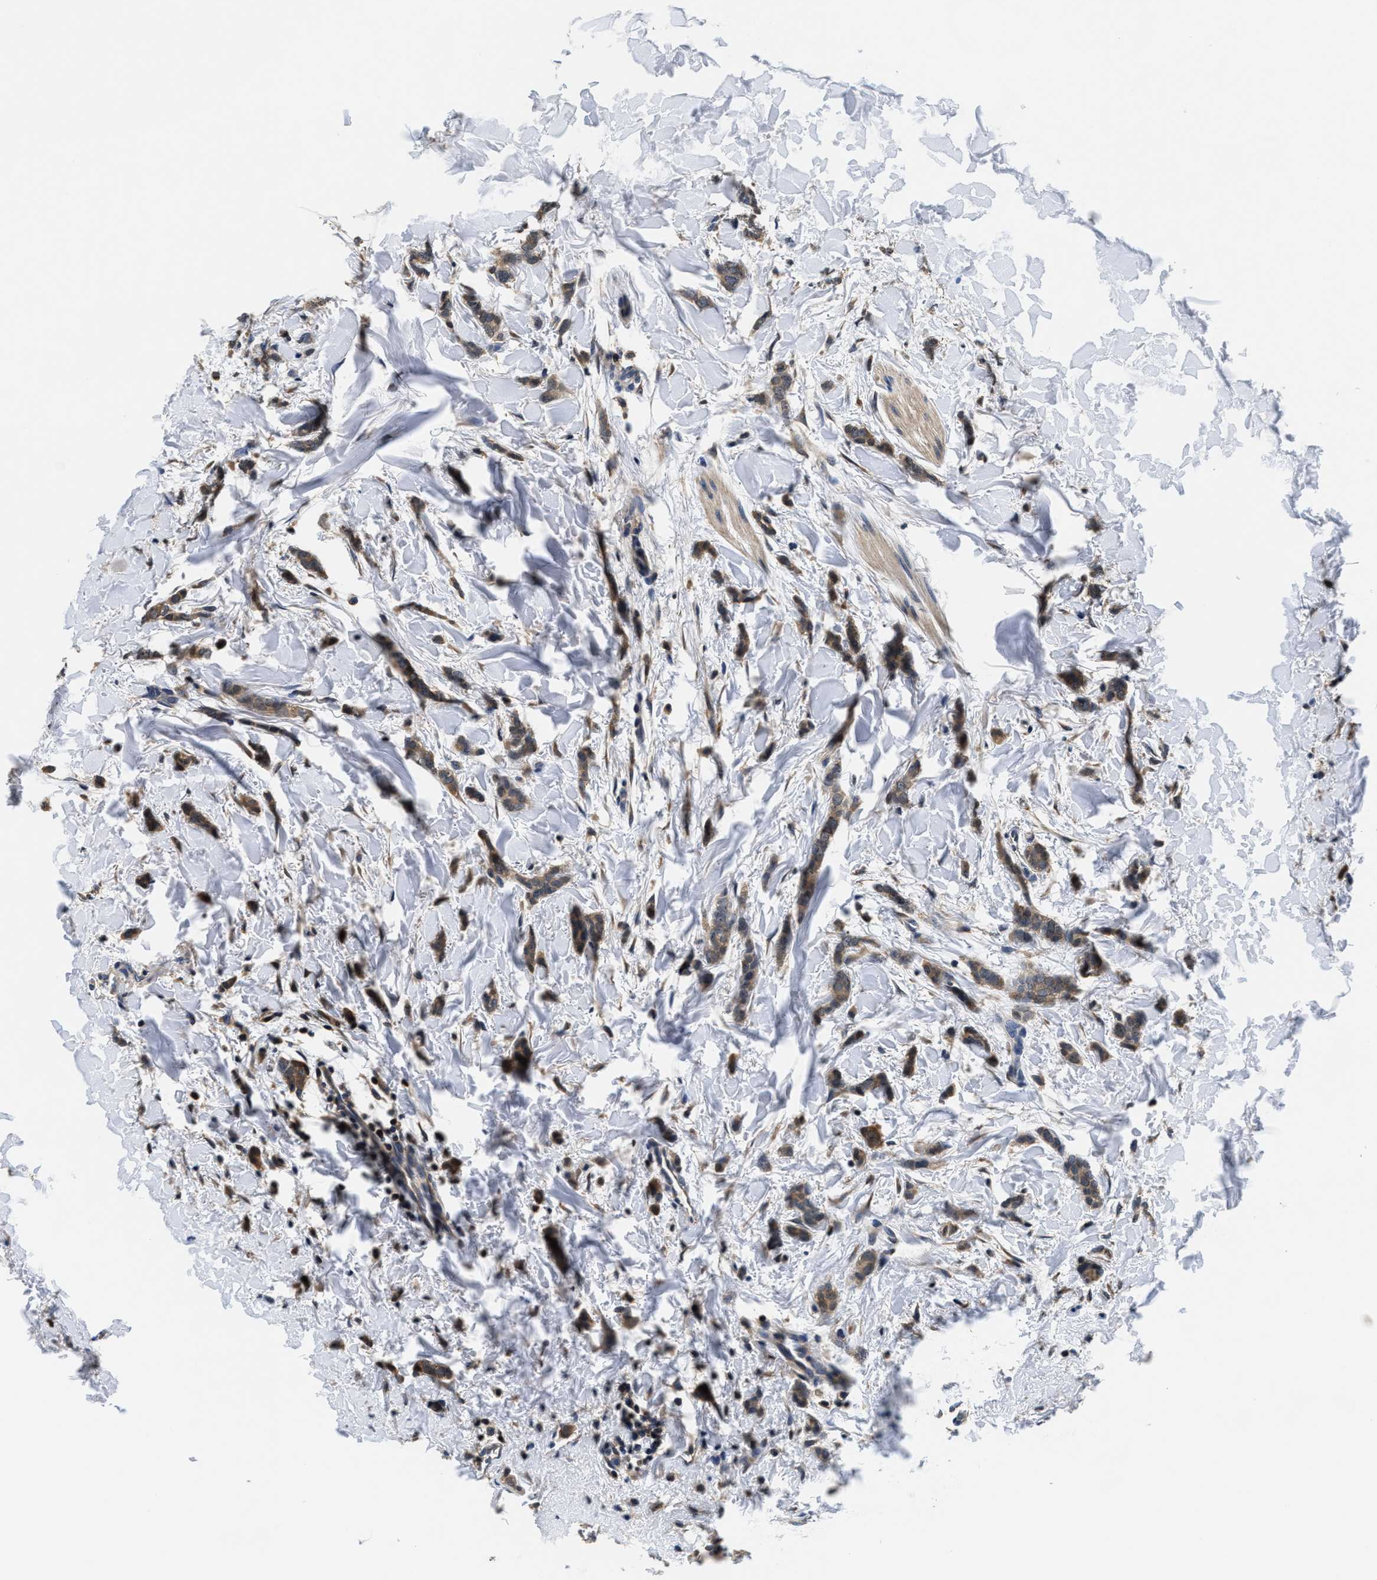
{"staining": {"intensity": "moderate", "quantity": ">75%", "location": "cytoplasmic/membranous"}, "tissue": "breast cancer", "cell_type": "Tumor cells", "image_type": "cancer", "snomed": [{"axis": "morphology", "description": "Lobular carcinoma"}, {"axis": "topography", "description": "Skin"}, {"axis": "topography", "description": "Breast"}], "caption": "Brown immunohistochemical staining in human lobular carcinoma (breast) reveals moderate cytoplasmic/membranous positivity in about >75% of tumor cells.", "gene": "PHPT1", "patient": {"sex": "female", "age": 46}}